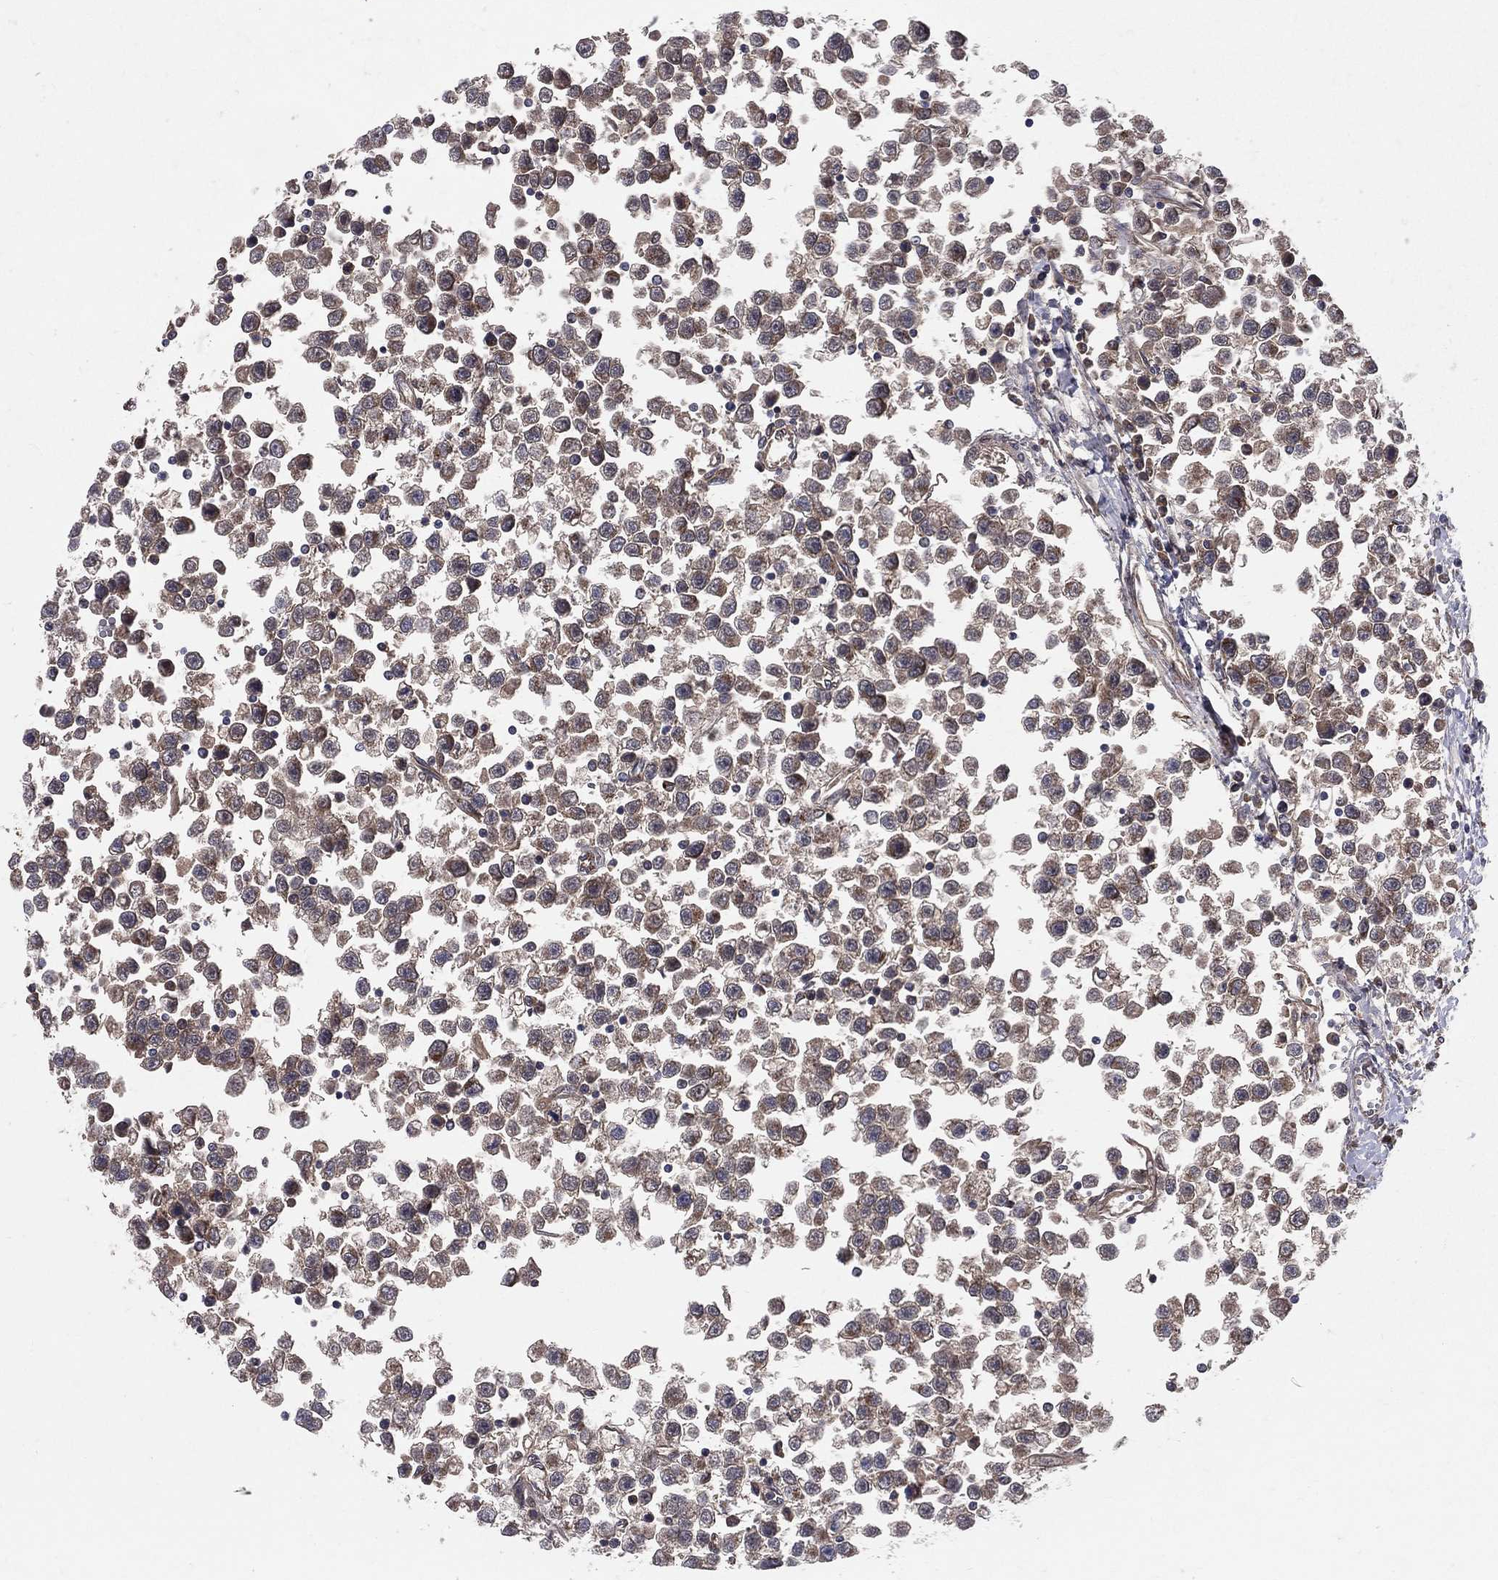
{"staining": {"intensity": "moderate", "quantity": ">75%", "location": "cytoplasmic/membranous"}, "tissue": "testis cancer", "cell_type": "Tumor cells", "image_type": "cancer", "snomed": [{"axis": "morphology", "description": "Seminoma, NOS"}, {"axis": "topography", "description": "Testis"}], "caption": "The image reveals staining of testis cancer (seminoma), revealing moderate cytoplasmic/membranous protein staining (brown color) within tumor cells. Nuclei are stained in blue.", "gene": "ENTPD1", "patient": {"sex": "male", "age": 34}}